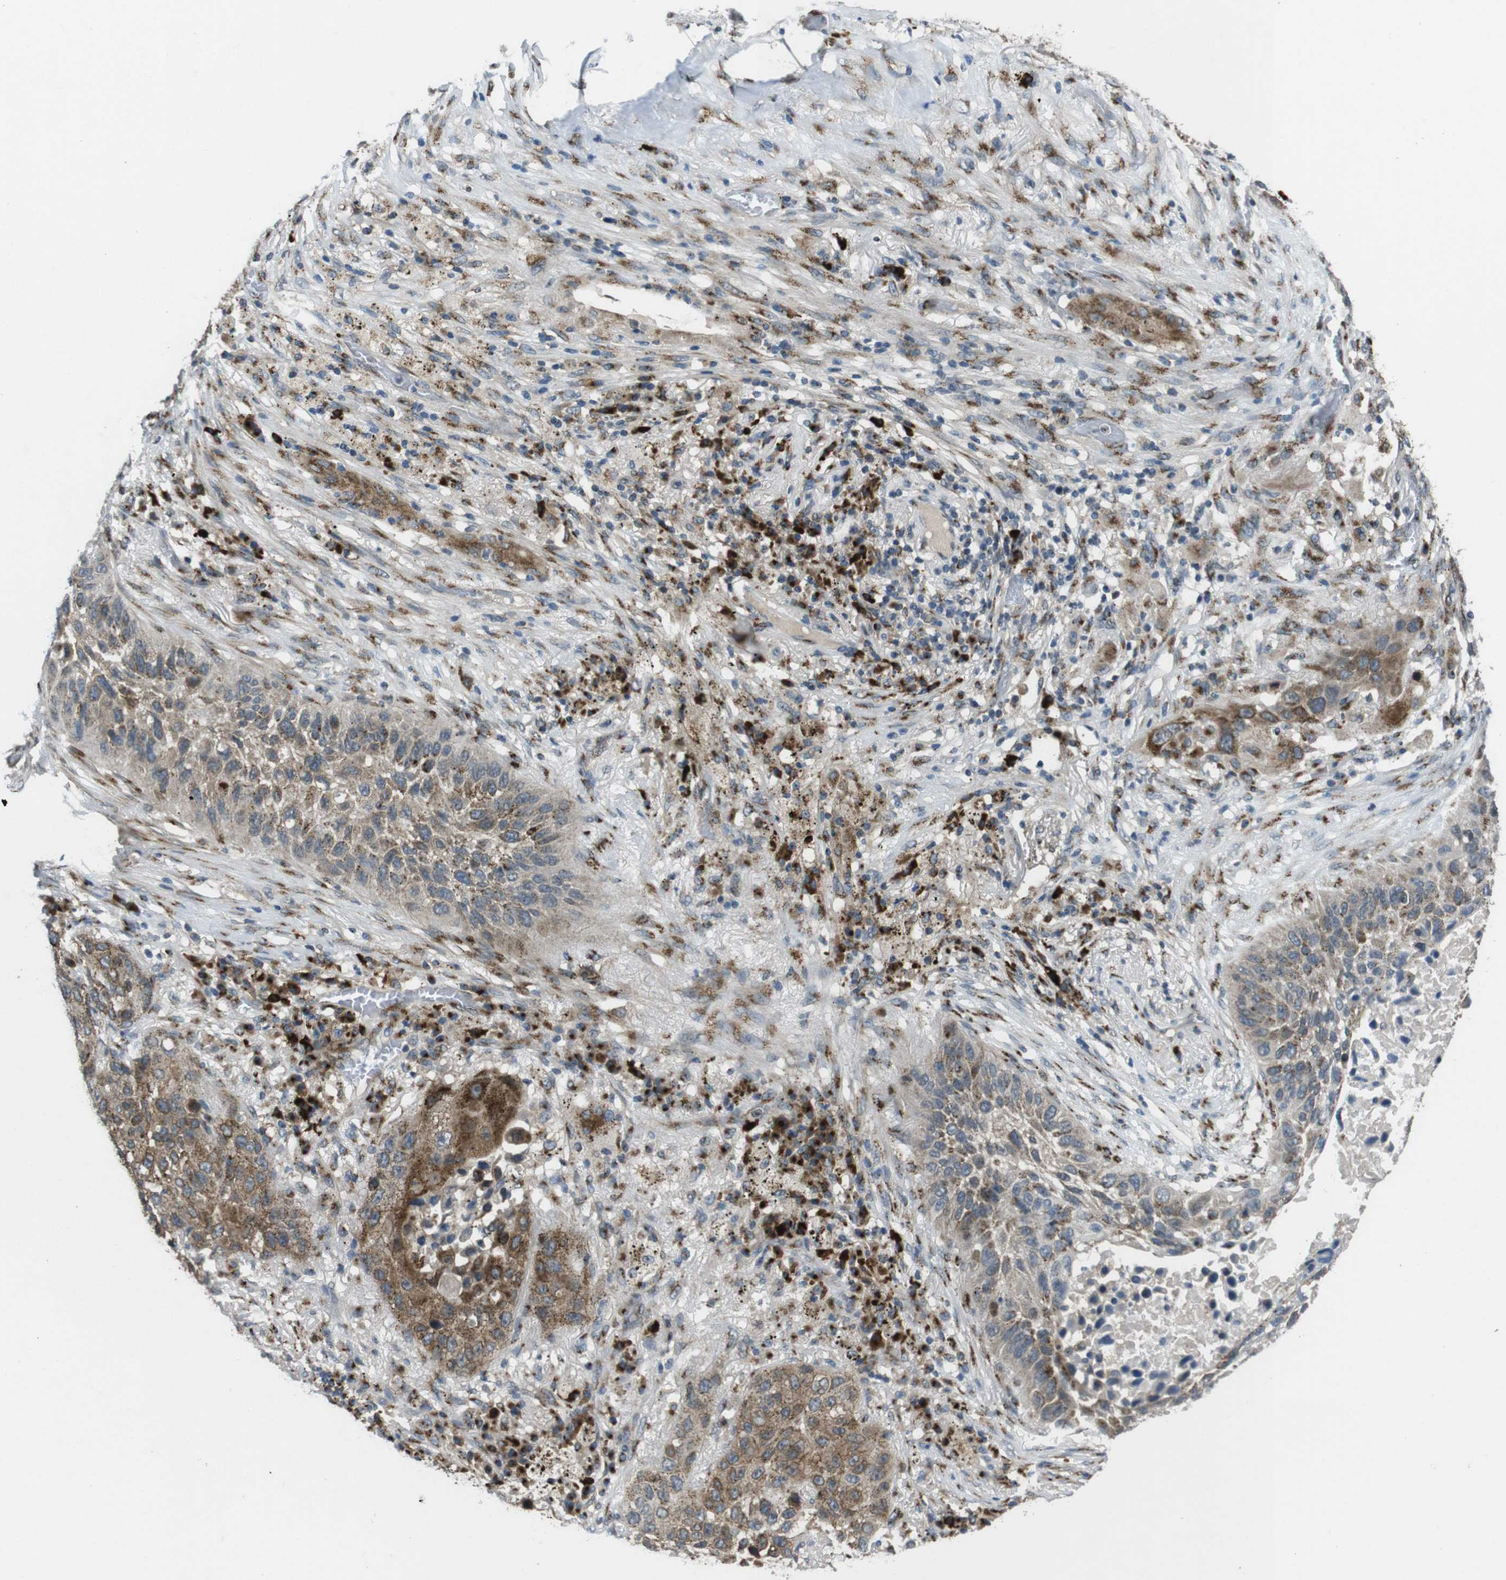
{"staining": {"intensity": "moderate", "quantity": ">75%", "location": "cytoplasmic/membranous"}, "tissue": "lung cancer", "cell_type": "Tumor cells", "image_type": "cancer", "snomed": [{"axis": "morphology", "description": "Squamous cell carcinoma, NOS"}, {"axis": "topography", "description": "Lung"}], "caption": "DAB immunohistochemical staining of human squamous cell carcinoma (lung) demonstrates moderate cytoplasmic/membranous protein positivity in approximately >75% of tumor cells.", "gene": "ZFPL1", "patient": {"sex": "male", "age": 57}}